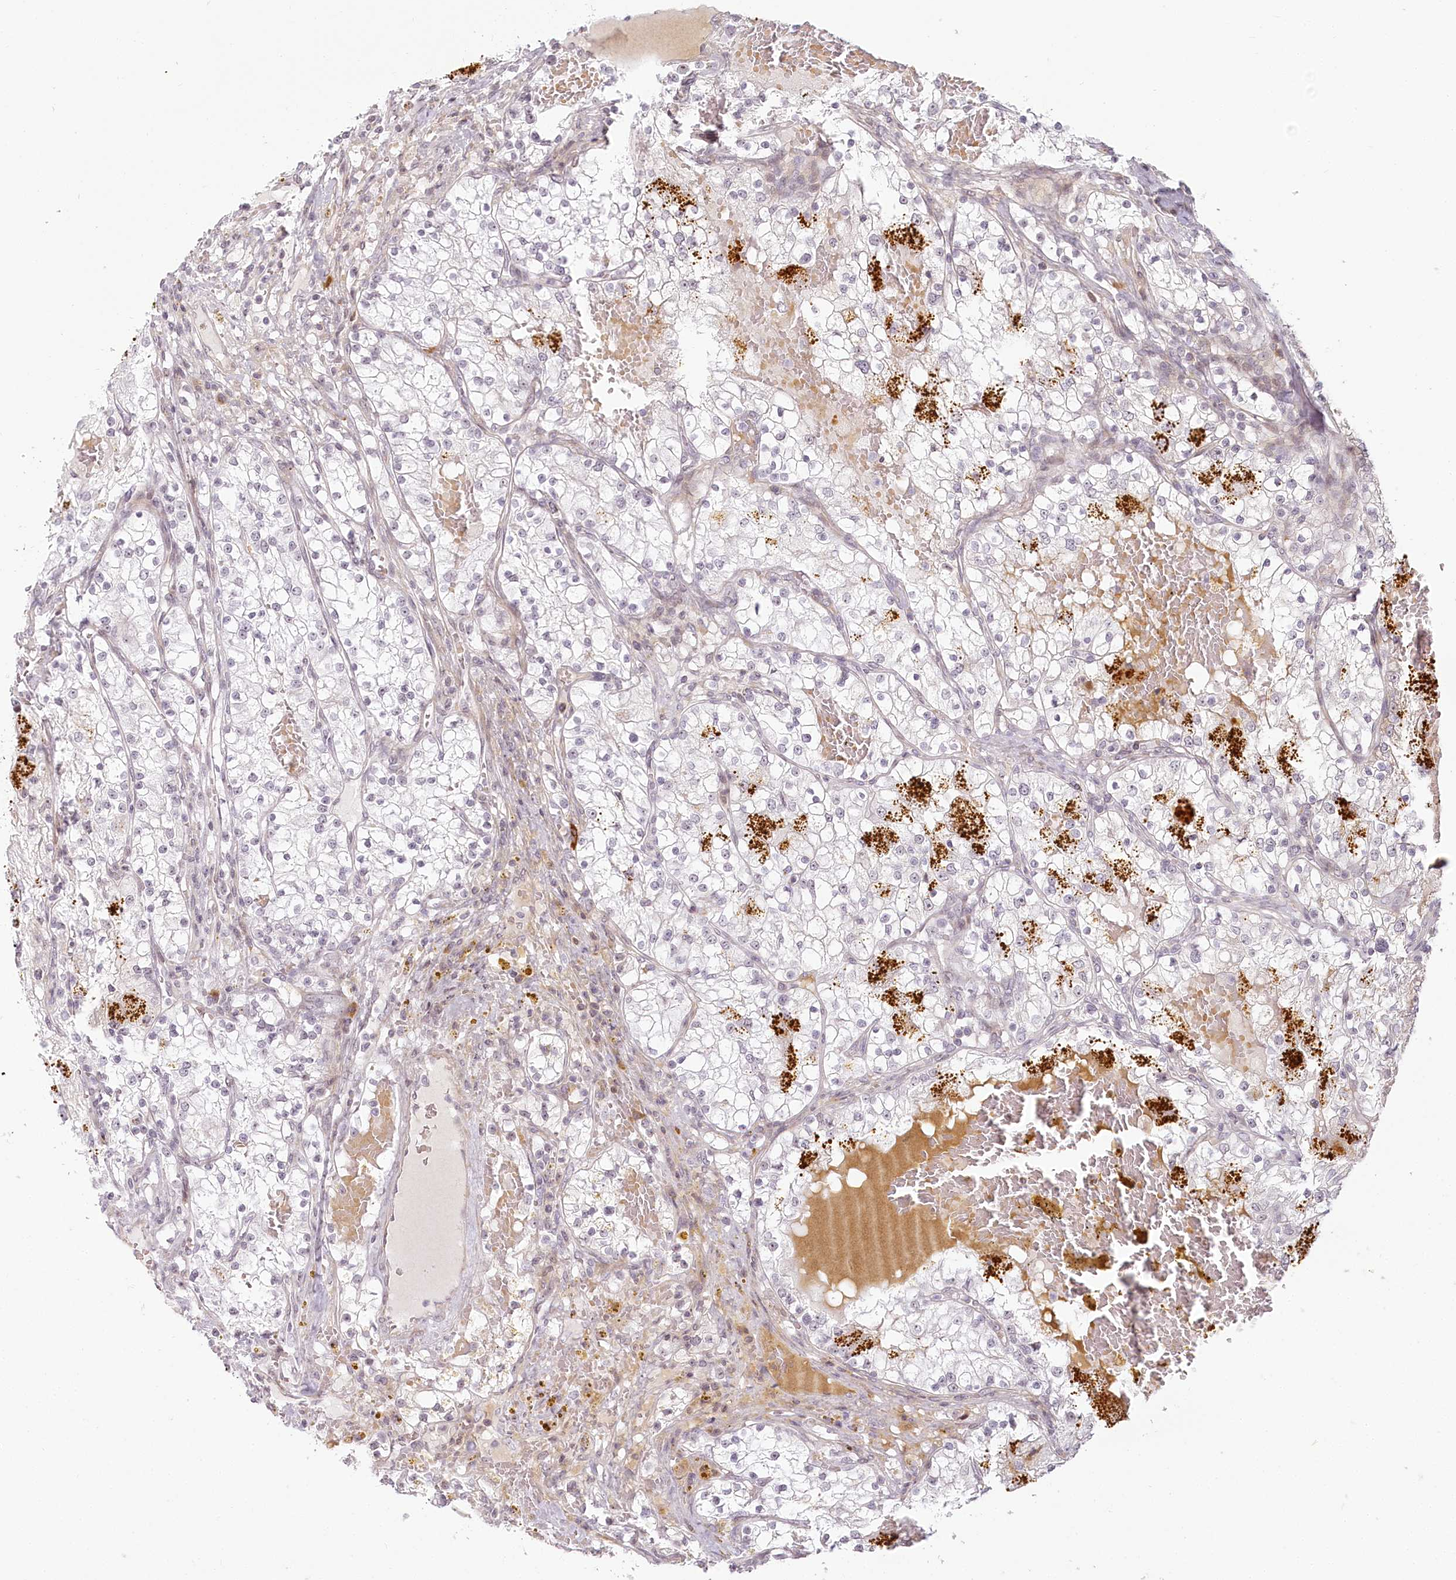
{"staining": {"intensity": "negative", "quantity": "none", "location": "none"}, "tissue": "renal cancer", "cell_type": "Tumor cells", "image_type": "cancer", "snomed": [{"axis": "morphology", "description": "Normal tissue, NOS"}, {"axis": "morphology", "description": "Adenocarcinoma, NOS"}, {"axis": "topography", "description": "Kidney"}], "caption": "A high-resolution image shows immunohistochemistry (IHC) staining of renal adenocarcinoma, which displays no significant positivity in tumor cells.", "gene": "EXOSC7", "patient": {"sex": "male", "age": 68}}